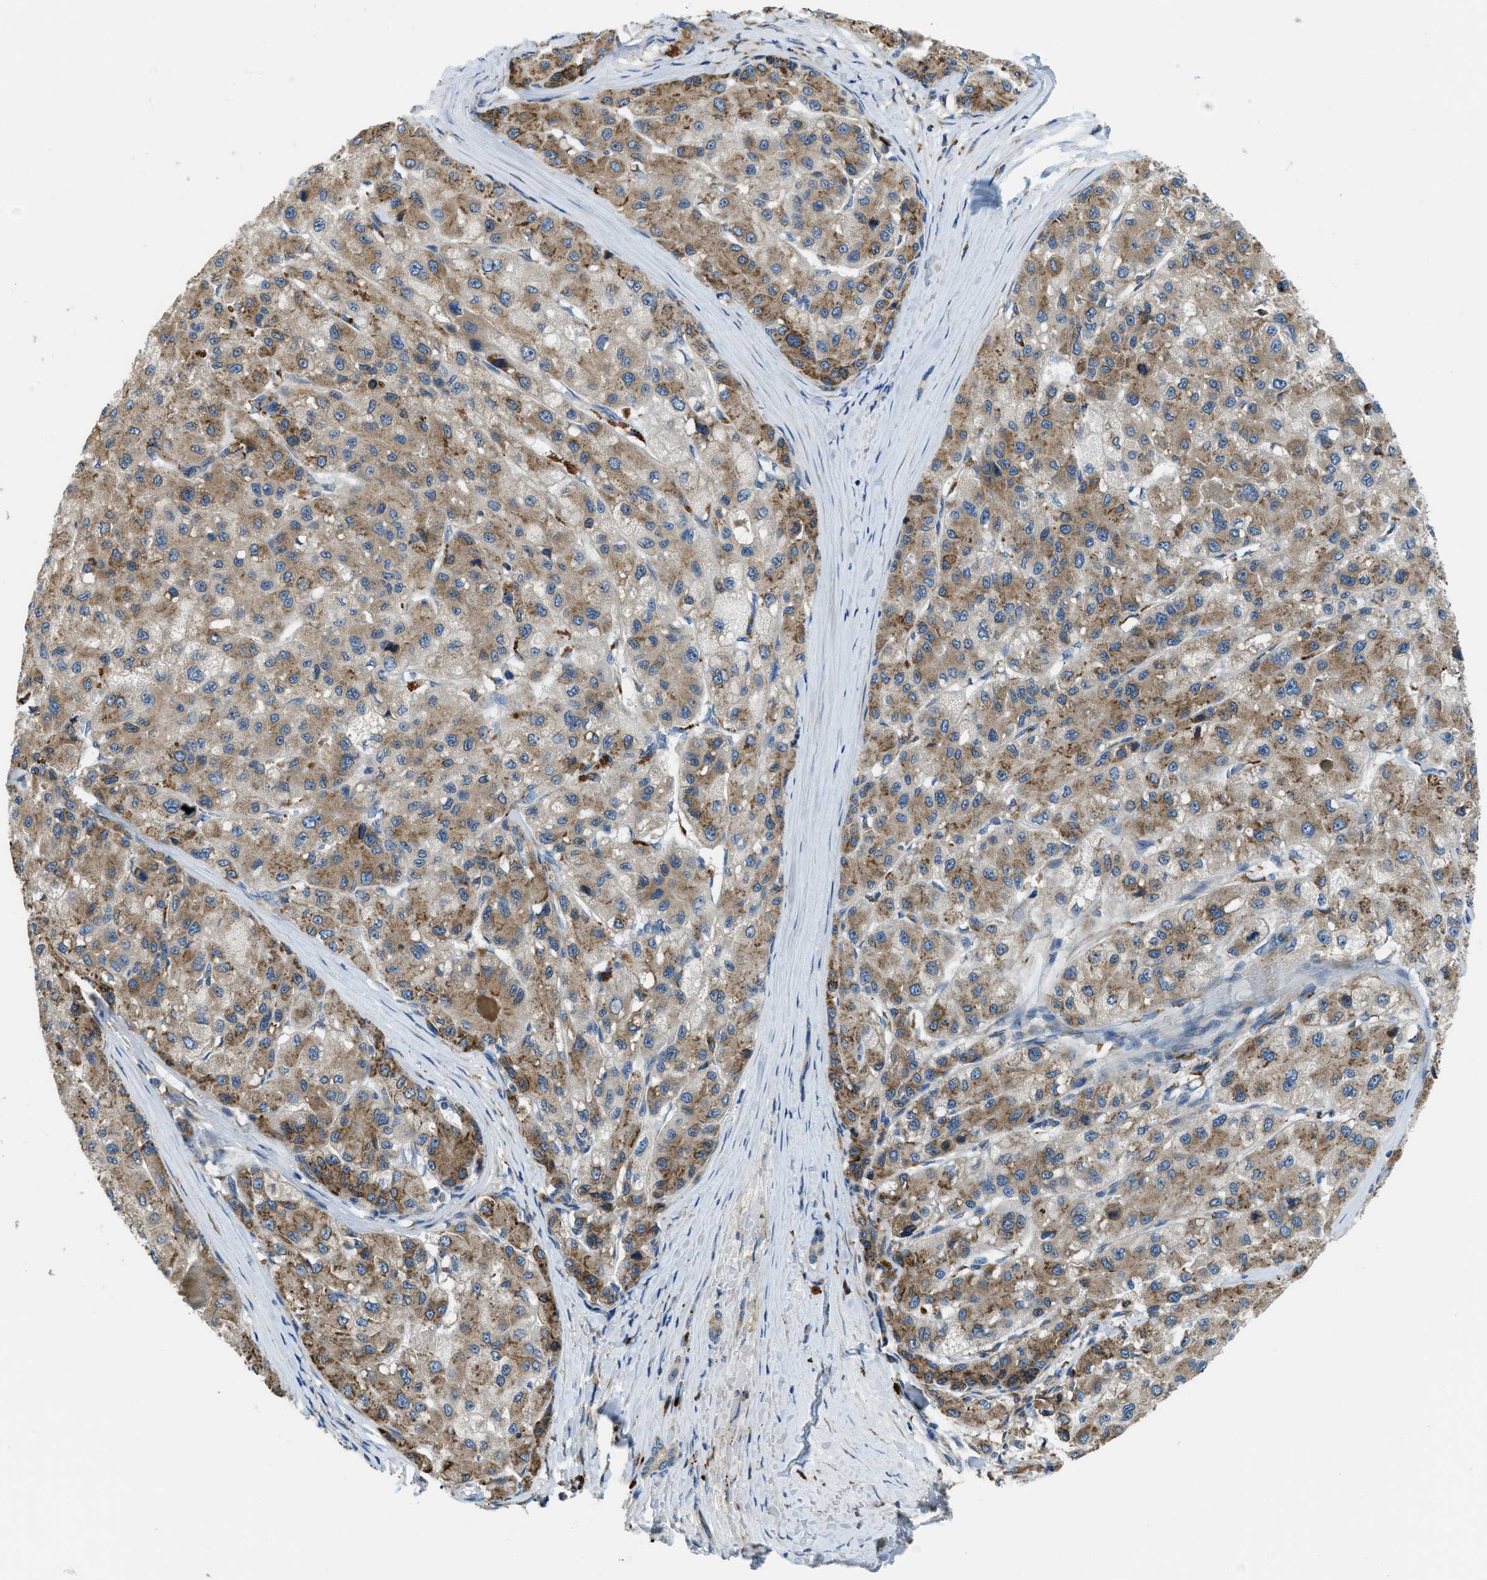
{"staining": {"intensity": "moderate", "quantity": ">75%", "location": "cytoplasmic/membranous"}, "tissue": "liver cancer", "cell_type": "Tumor cells", "image_type": "cancer", "snomed": [{"axis": "morphology", "description": "Carcinoma, Hepatocellular, NOS"}, {"axis": "topography", "description": "Liver"}], "caption": "About >75% of tumor cells in human liver hepatocellular carcinoma exhibit moderate cytoplasmic/membranous protein staining as visualized by brown immunohistochemical staining.", "gene": "SSR1", "patient": {"sex": "male", "age": 80}}